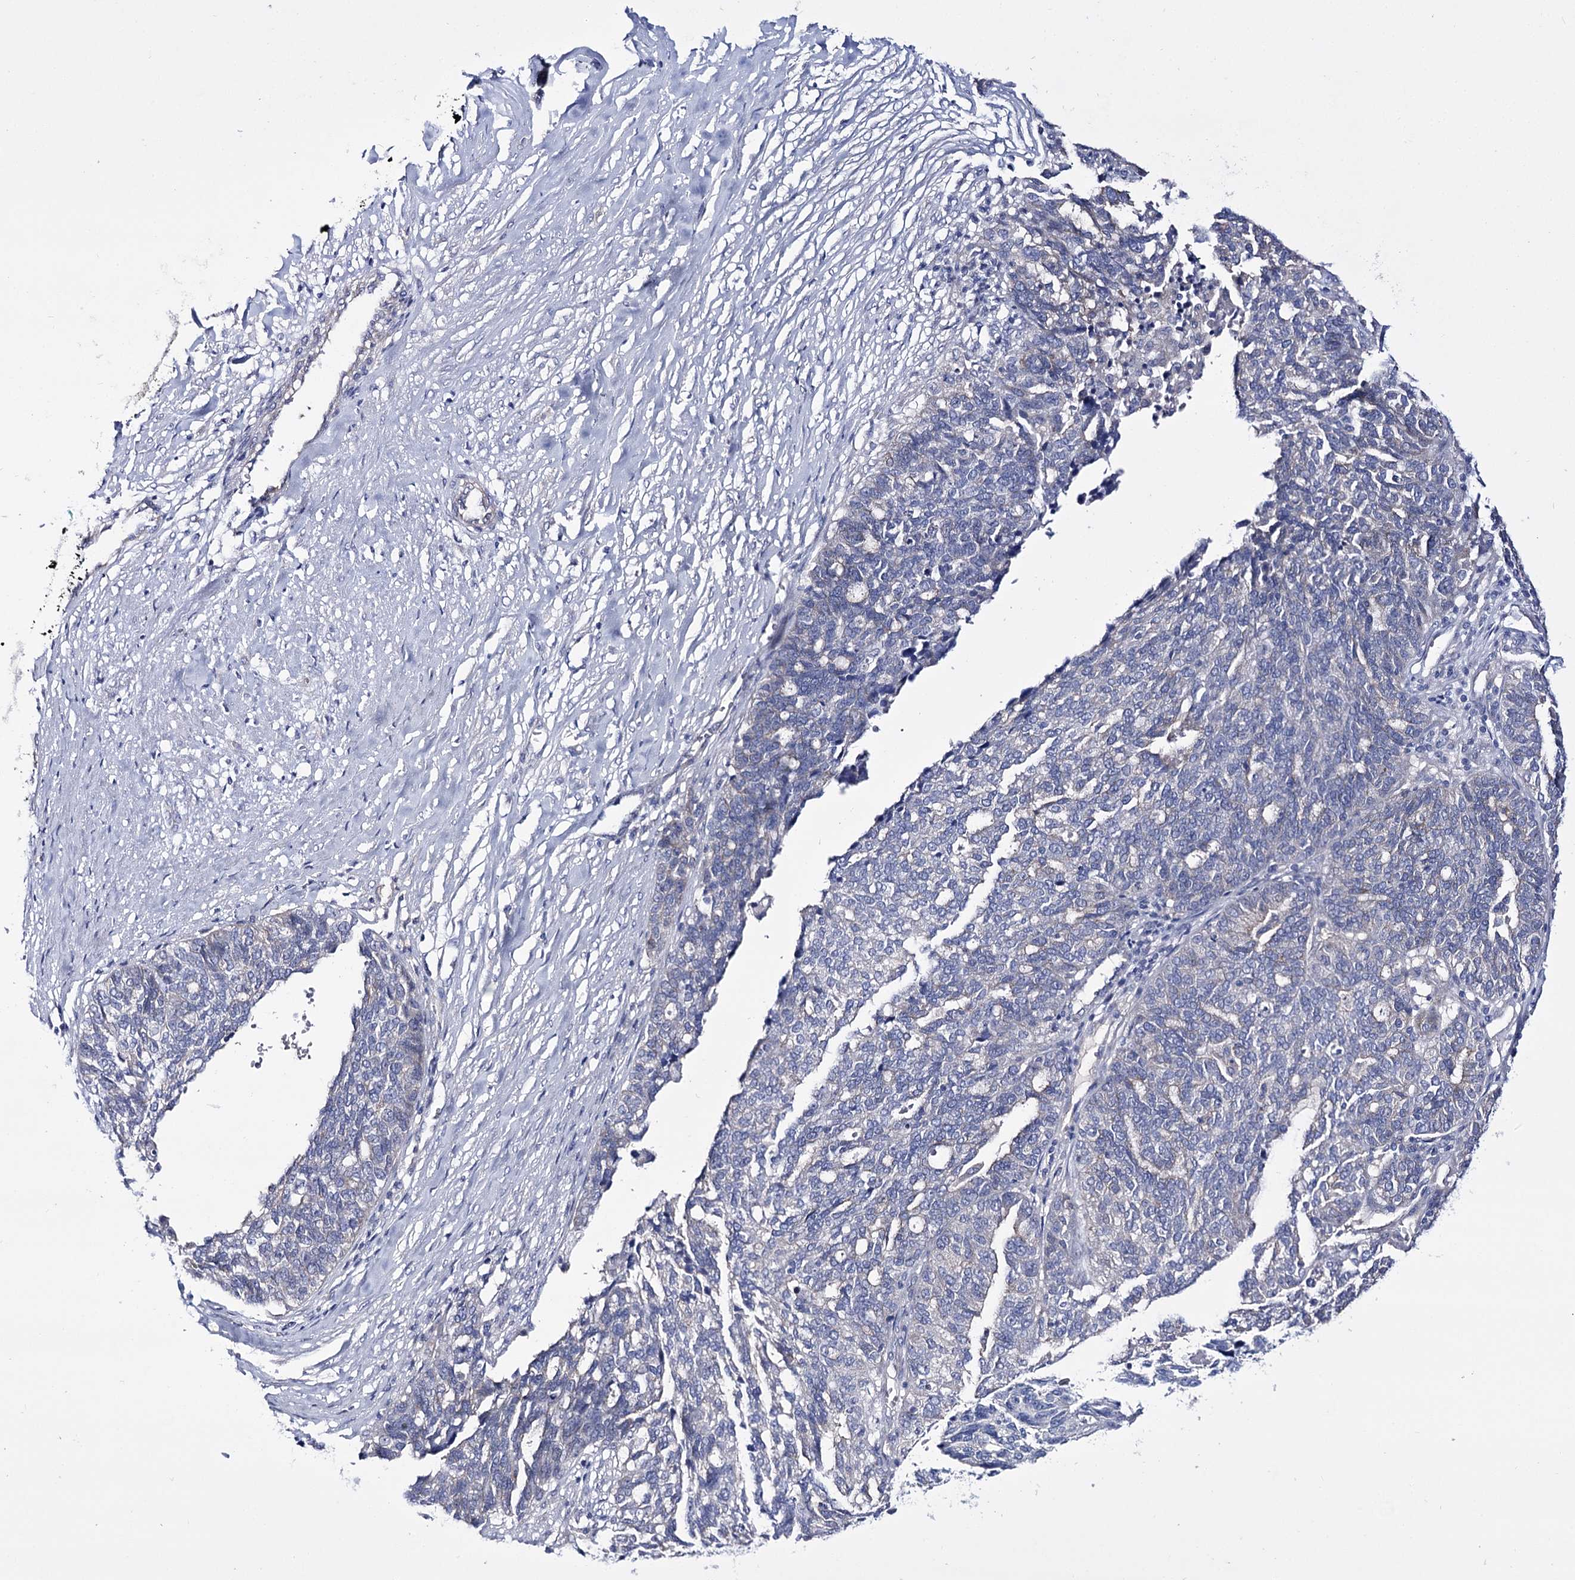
{"staining": {"intensity": "negative", "quantity": "none", "location": "none"}, "tissue": "ovarian cancer", "cell_type": "Tumor cells", "image_type": "cancer", "snomed": [{"axis": "morphology", "description": "Cystadenocarcinoma, serous, NOS"}, {"axis": "topography", "description": "Ovary"}], "caption": "This is an immunohistochemistry histopathology image of human ovarian cancer (serous cystadenocarcinoma). There is no staining in tumor cells.", "gene": "LRRC34", "patient": {"sex": "female", "age": 59}}